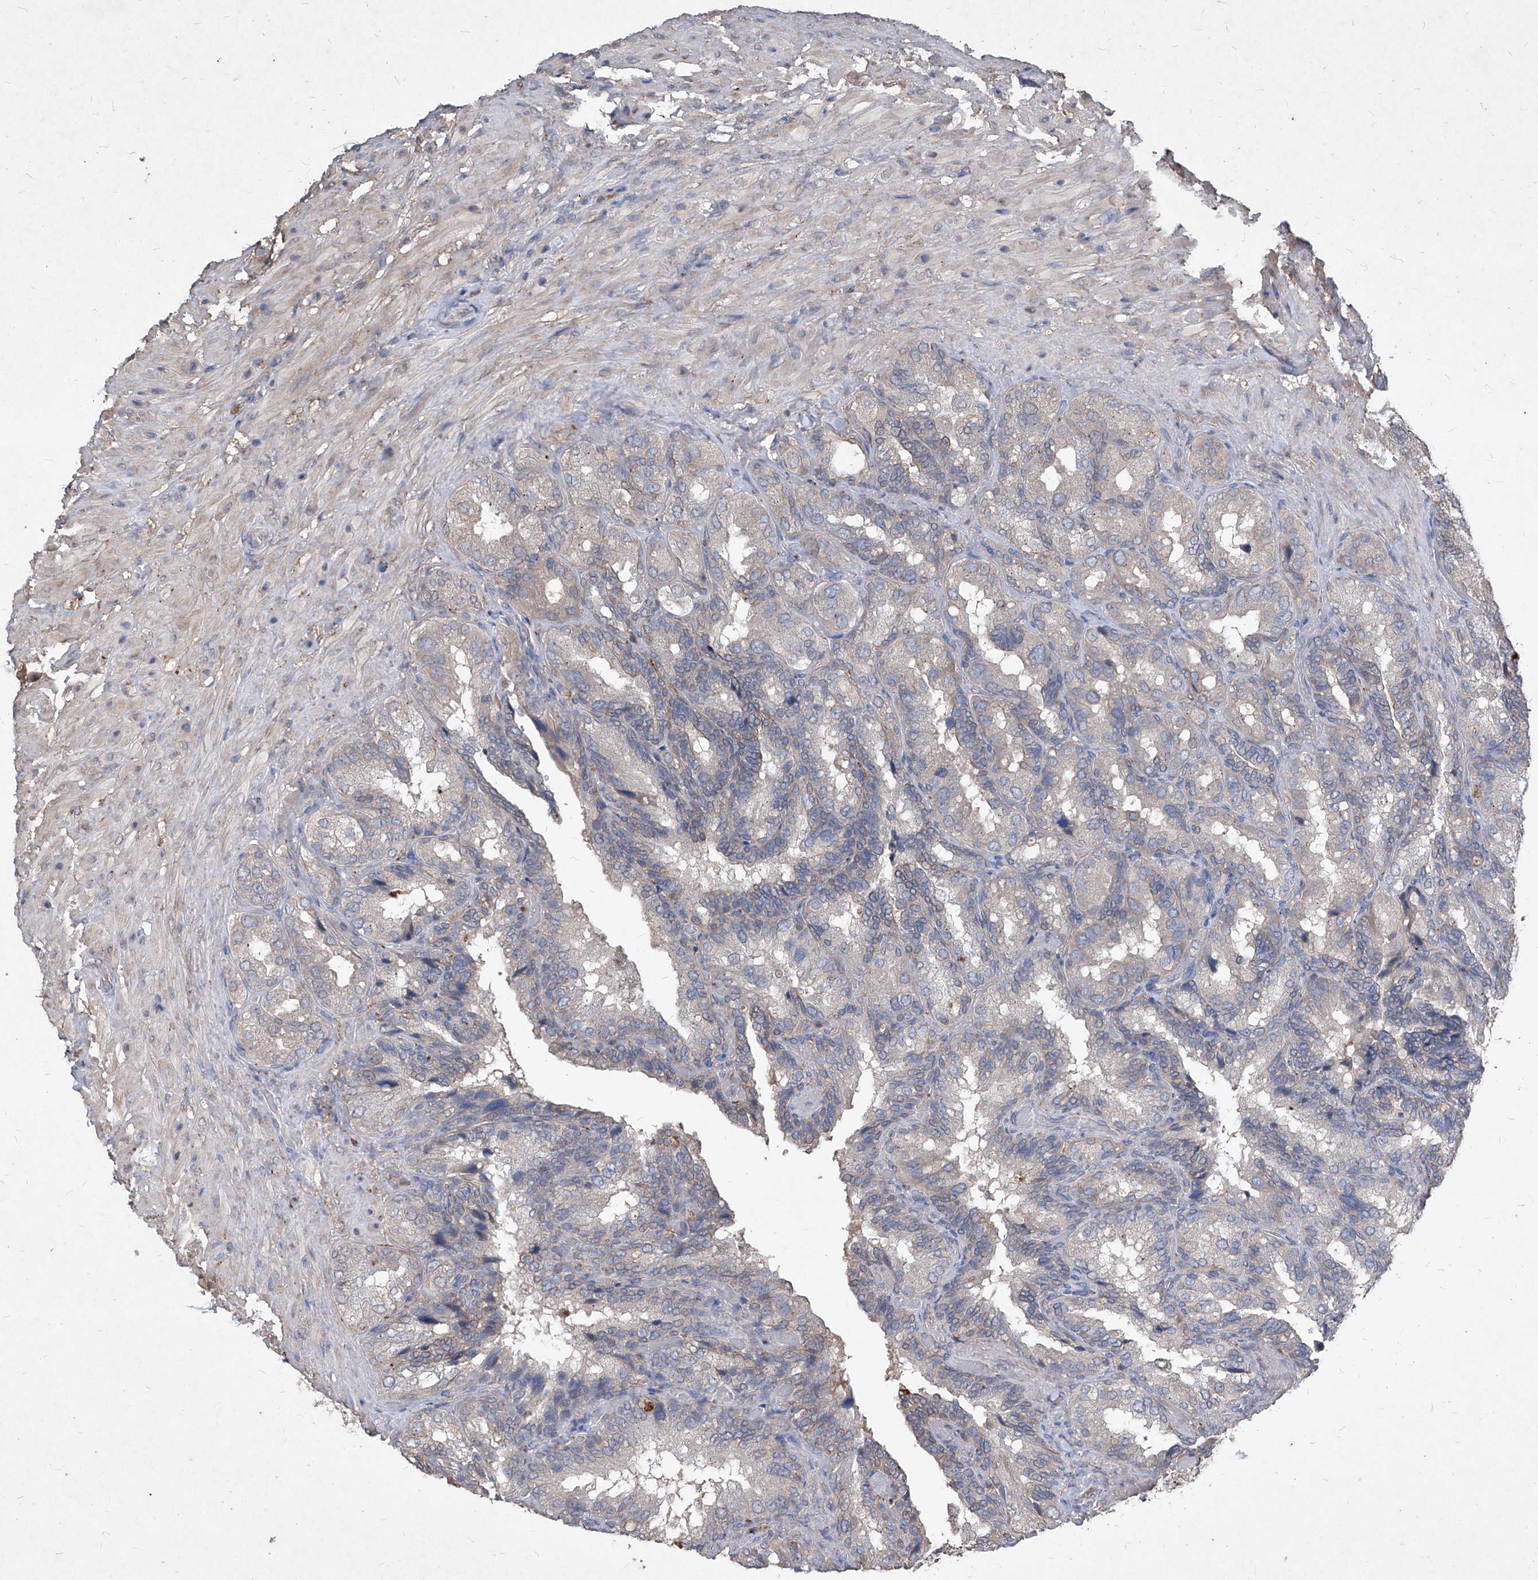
{"staining": {"intensity": "weak", "quantity": "25%-75%", "location": "cytoplasmic/membranous"}, "tissue": "seminal vesicle", "cell_type": "Glandular cells", "image_type": "normal", "snomed": [{"axis": "morphology", "description": "Normal tissue, NOS"}, {"axis": "topography", "description": "Seminal veicle"}, {"axis": "topography", "description": "Peripheral nerve tissue"}], "caption": "Immunohistochemical staining of unremarkable human seminal vesicle displays weak cytoplasmic/membranous protein staining in approximately 25%-75% of glandular cells. The staining is performed using DAB brown chromogen to label protein expression. The nuclei are counter-stained blue using hematoxylin.", "gene": "SYNGR1", "patient": {"sex": "male", "age": 63}}